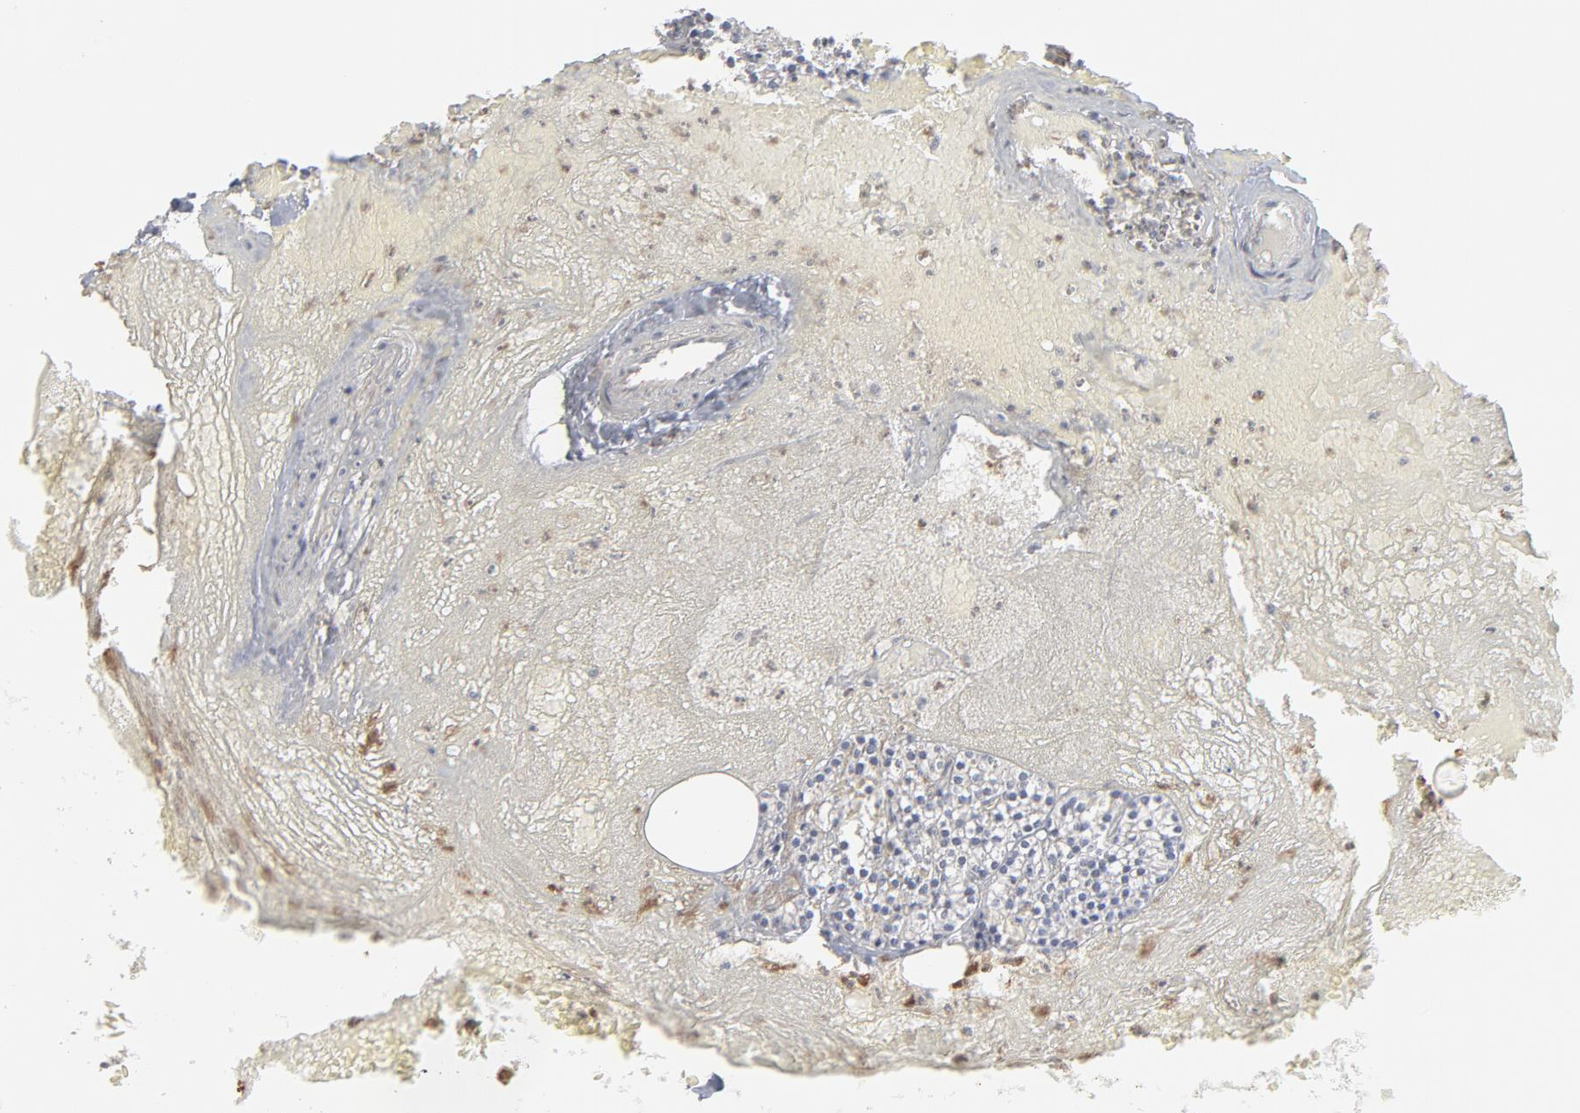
{"staining": {"intensity": "weak", "quantity": "25%-75%", "location": "cytoplasmic/membranous,nuclear"}, "tissue": "parathyroid gland", "cell_type": "Glandular cells", "image_type": "normal", "snomed": [{"axis": "morphology", "description": "Normal tissue, NOS"}, {"axis": "topography", "description": "Parathyroid gland"}], "caption": "Parathyroid gland stained for a protein (brown) reveals weak cytoplasmic/membranous,nuclear positive expression in approximately 25%-75% of glandular cells.", "gene": "PNMA1", "patient": {"sex": "male", "age": 51}}